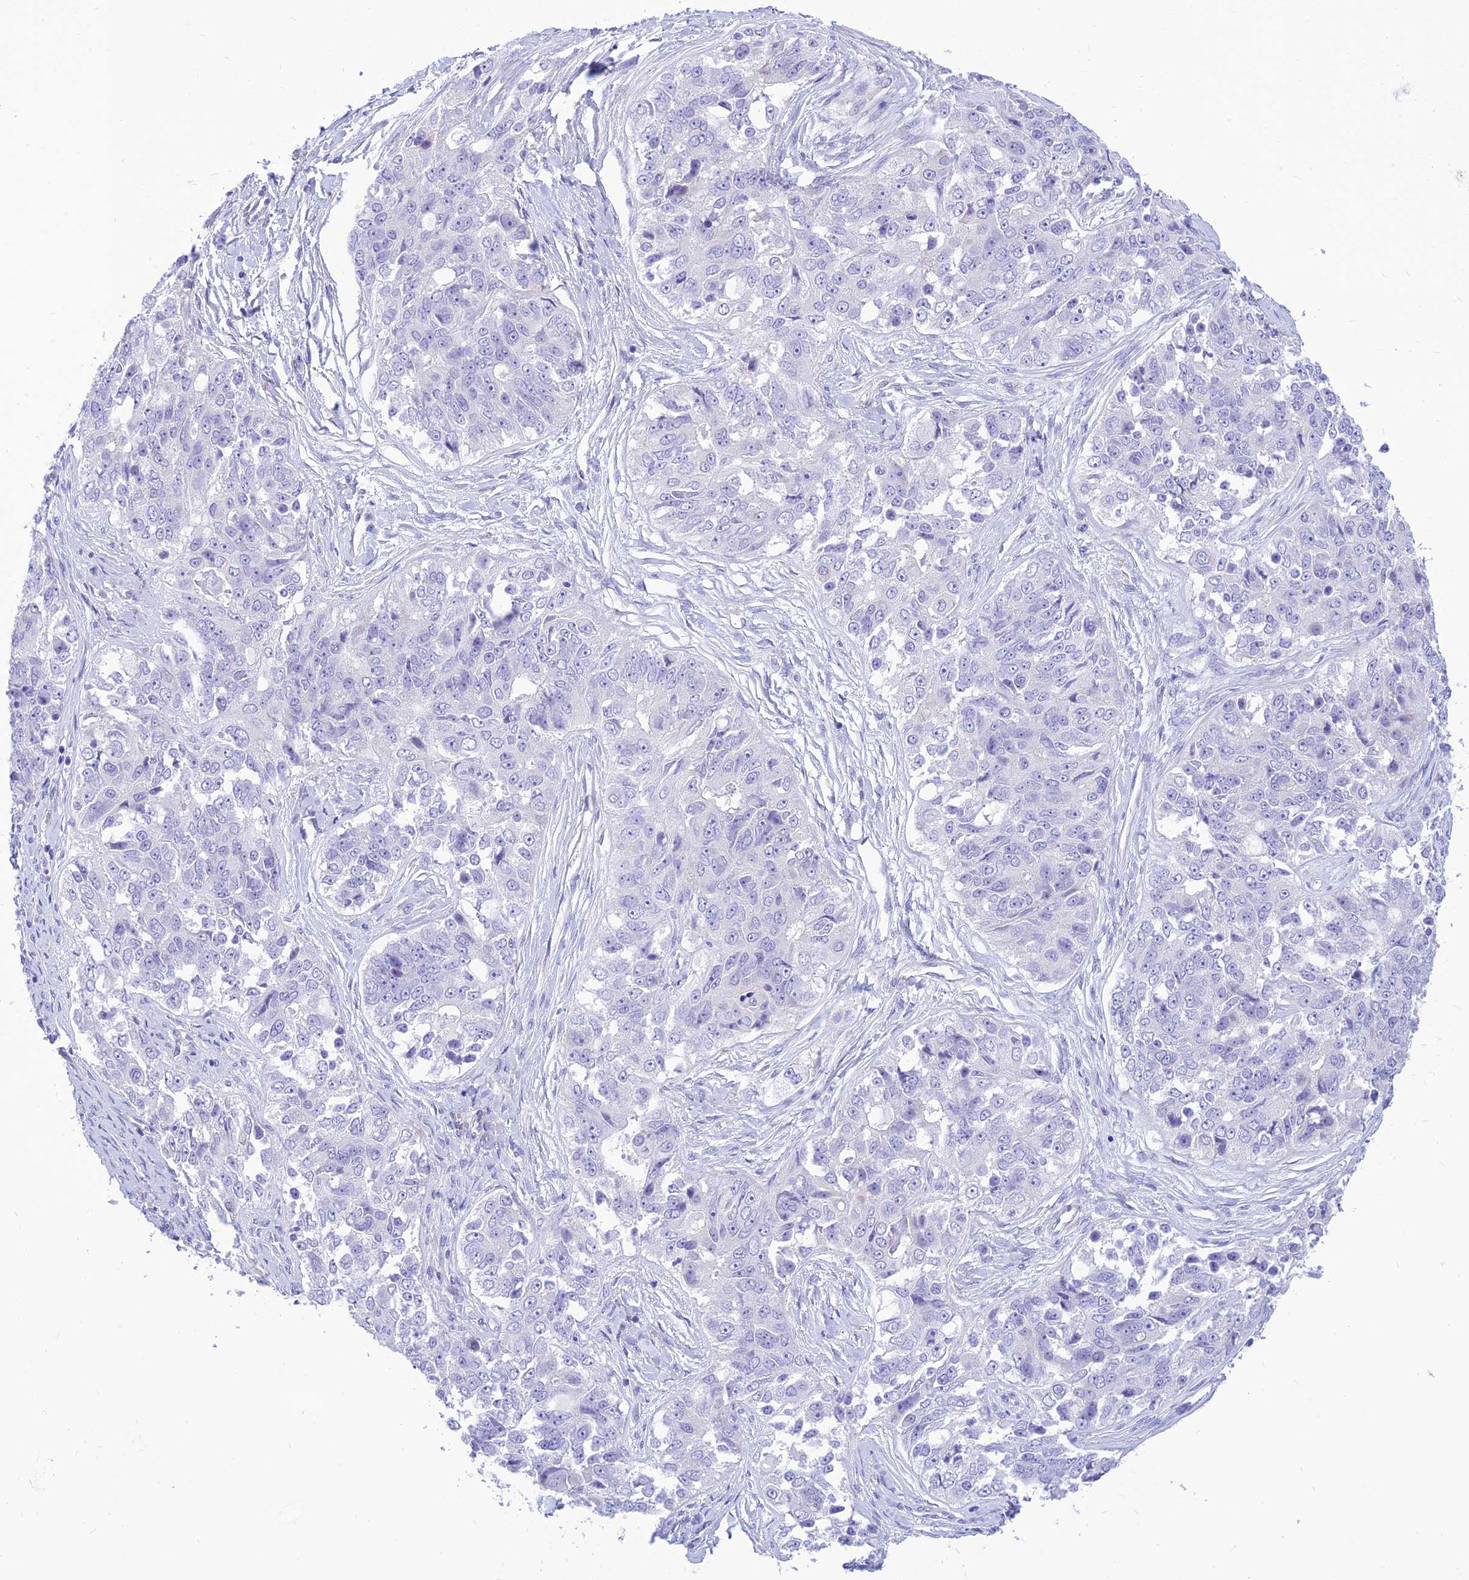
{"staining": {"intensity": "negative", "quantity": "none", "location": "none"}, "tissue": "ovarian cancer", "cell_type": "Tumor cells", "image_type": "cancer", "snomed": [{"axis": "morphology", "description": "Carcinoma, endometroid"}, {"axis": "topography", "description": "Ovary"}], "caption": "High power microscopy image of an immunohistochemistry histopathology image of endometroid carcinoma (ovarian), revealing no significant staining in tumor cells.", "gene": "FAM186B", "patient": {"sex": "female", "age": 51}}